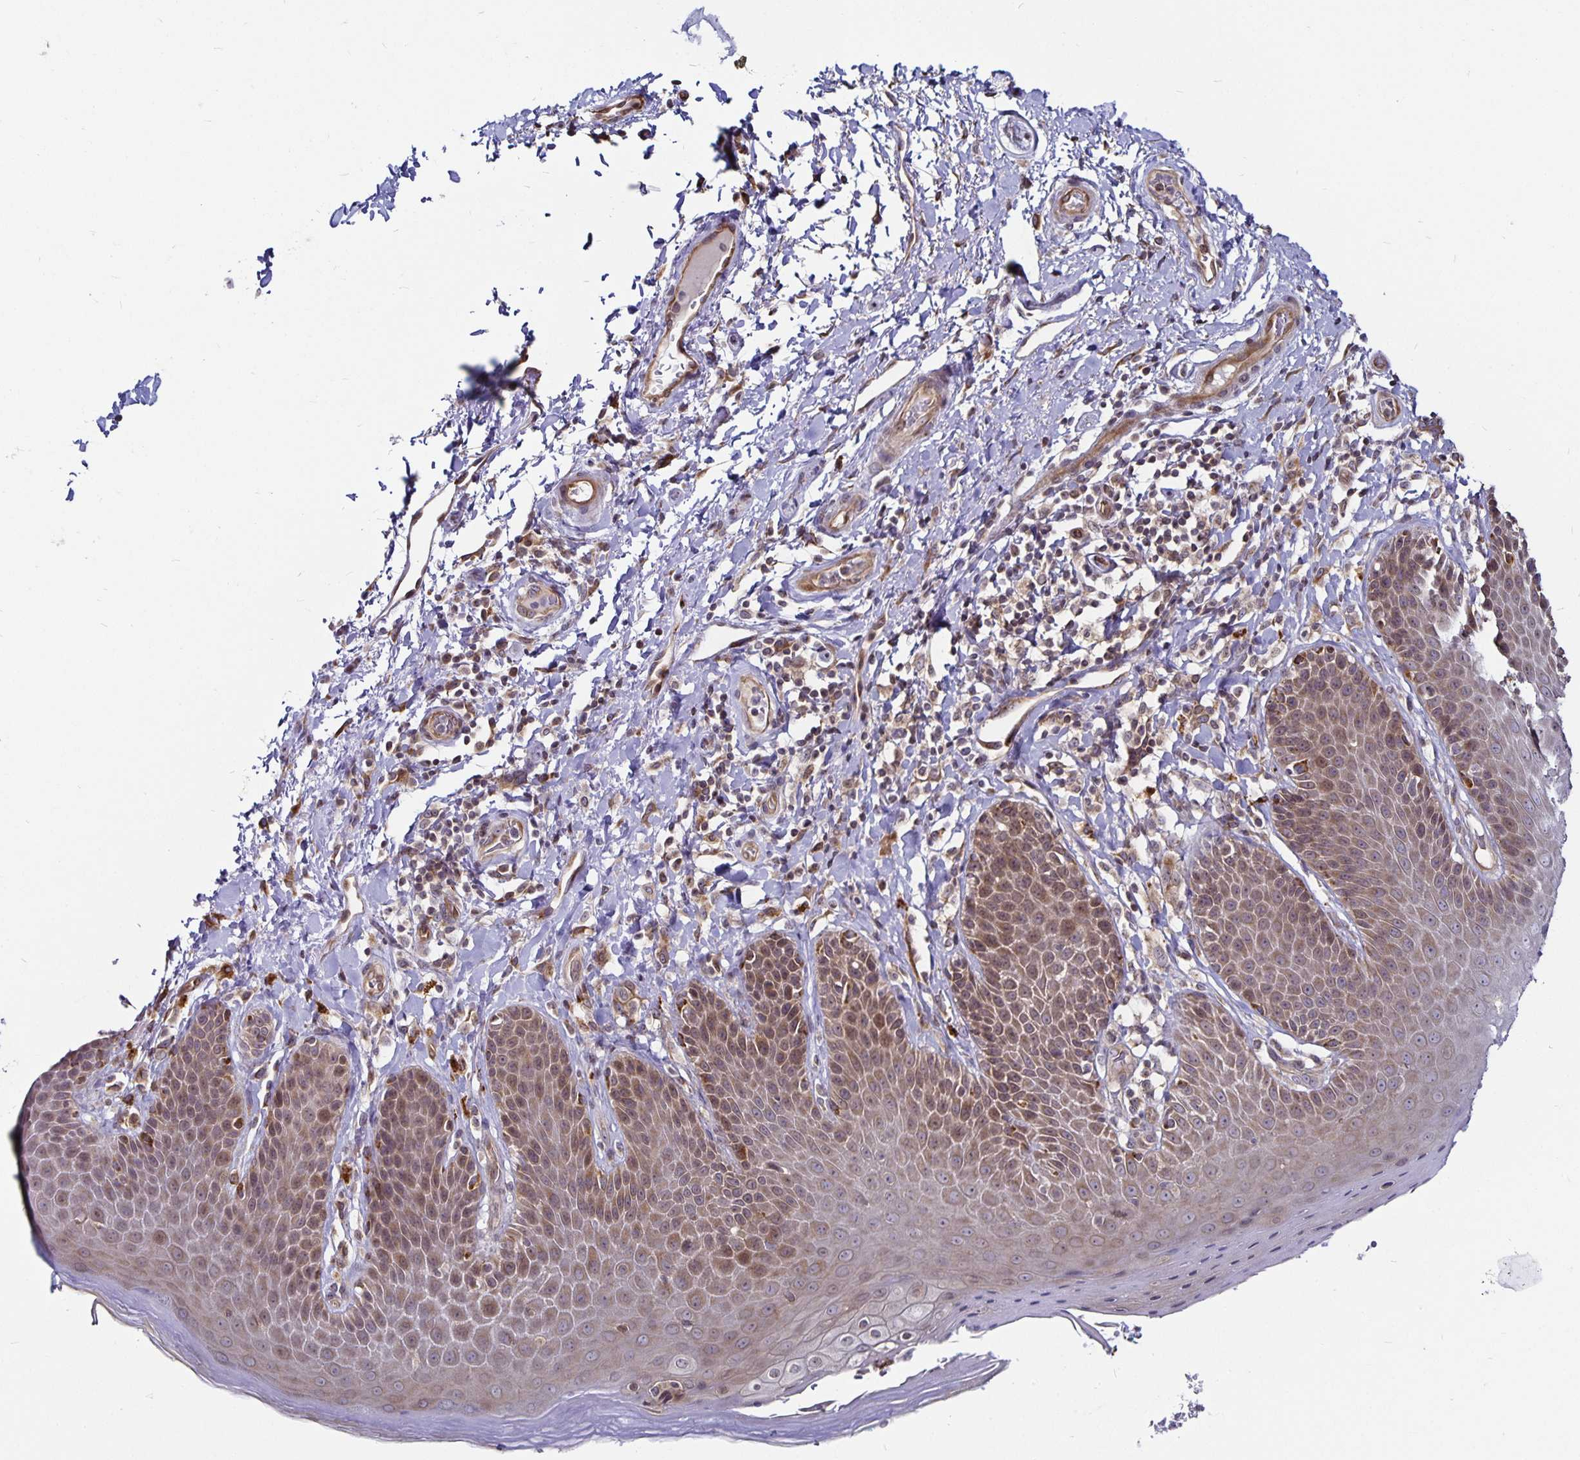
{"staining": {"intensity": "weak", "quantity": "25%-75%", "location": "cytoplasmic/membranous,nuclear"}, "tissue": "skin", "cell_type": "Epidermal cells", "image_type": "normal", "snomed": [{"axis": "morphology", "description": "Normal tissue, NOS"}, {"axis": "topography", "description": "Anal"}, {"axis": "topography", "description": "Peripheral nerve tissue"}], "caption": "Immunohistochemical staining of unremarkable skin displays weak cytoplasmic/membranous,nuclear protein expression in approximately 25%-75% of epidermal cells. Using DAB (brown) and hematoxylin (blue) stains, captured at high magnification using brightfield microscopy.", "gene": "CYP27A1", "patient": {"sex": "male", "age": 51}}